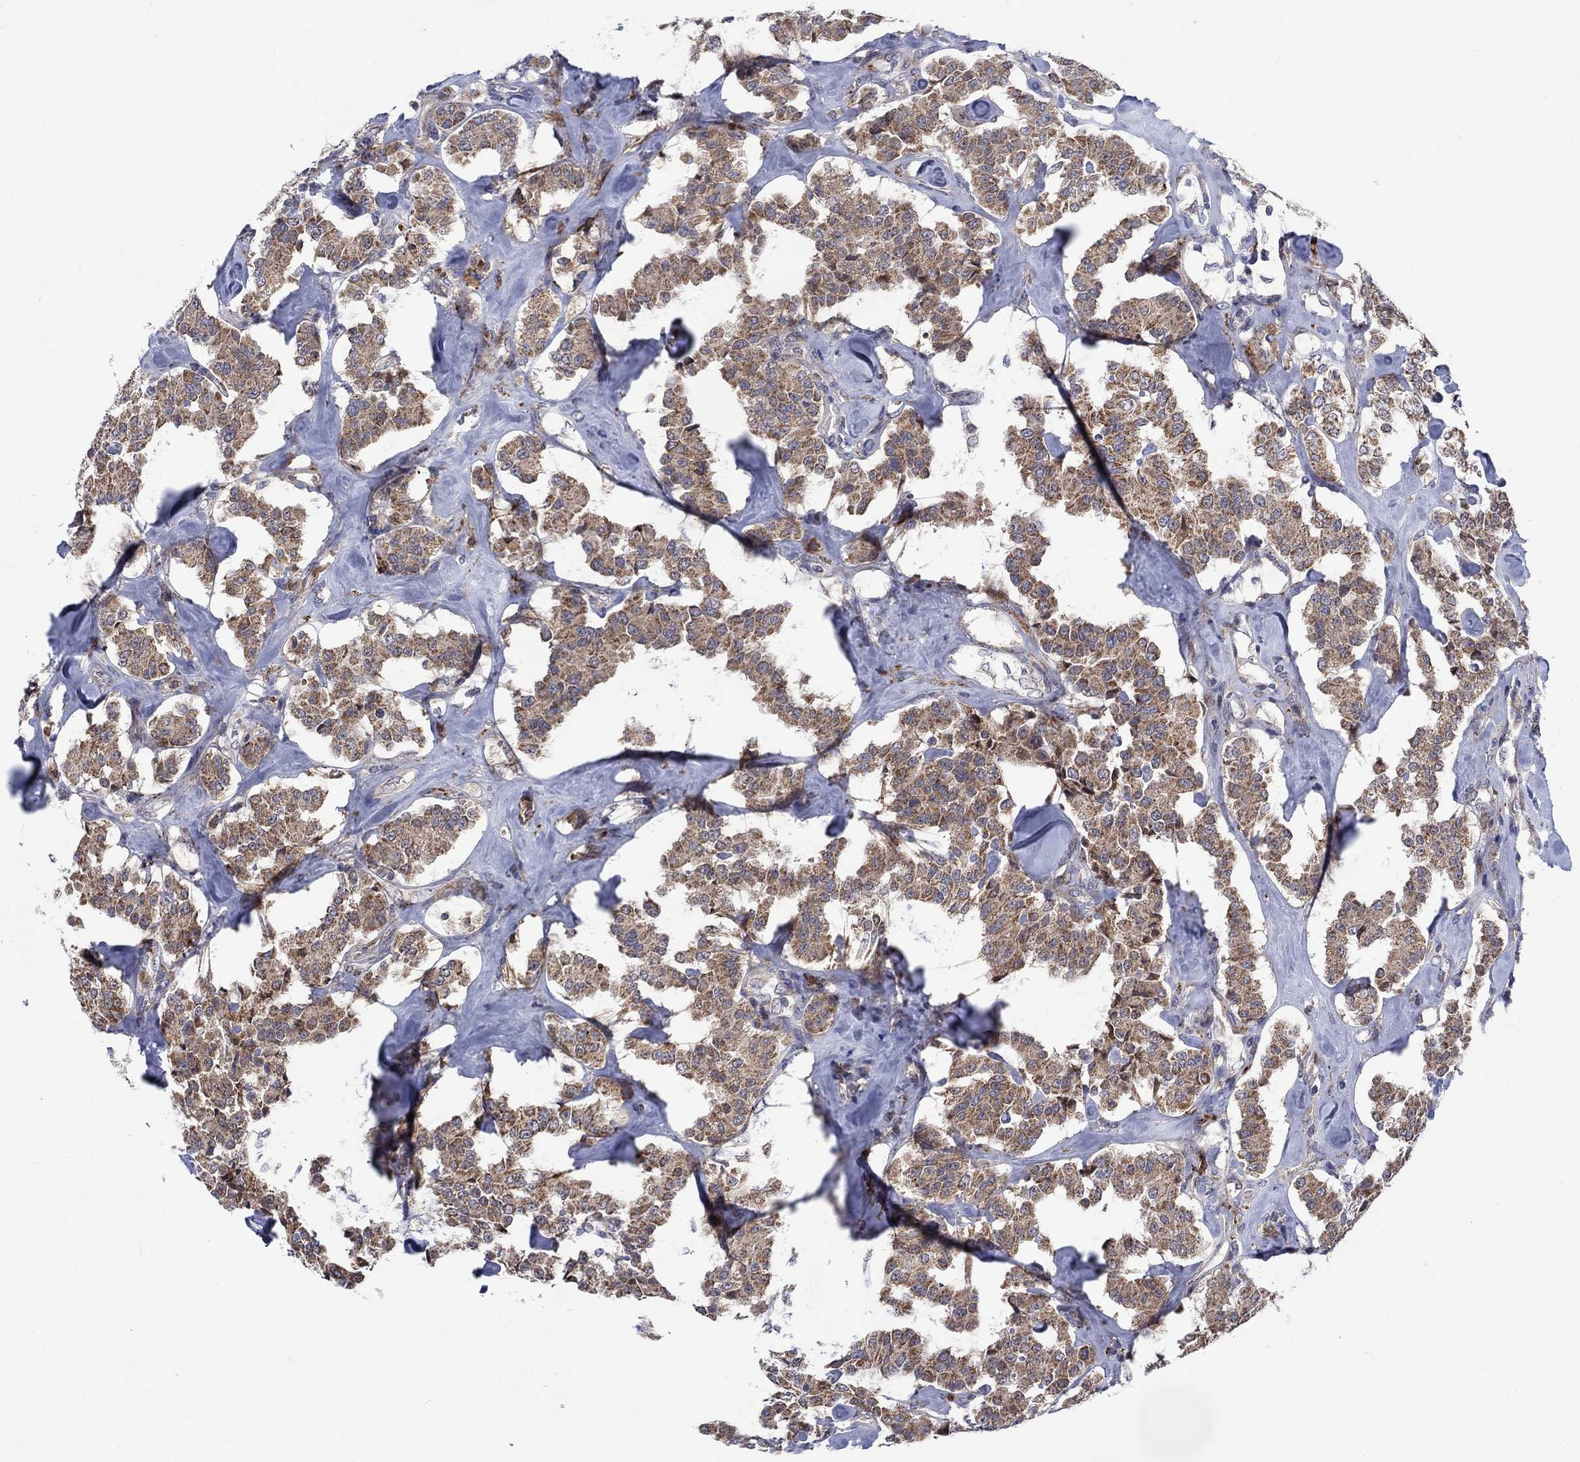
{"staining": {"intensity": "moderate", "quantity": ">75%", "location": "cytoplasmic/membranous"}, "tissue": "carcinoid", "cell_type": "Tumor cells", "image_type": "cancer", "snomed": [{"axis": "morphology", "description": "Carcinoid, malignant, NOS"}, {"axis": "topography", "description": "Pancreas"}], "caption": "An image of carcinoid stained for a protein demonstrates moderate cytoplasmic/membranous brown staining in tumor cells.", "gene": "SLC35F2", "patient": {"sex": "male", "age": 41}}